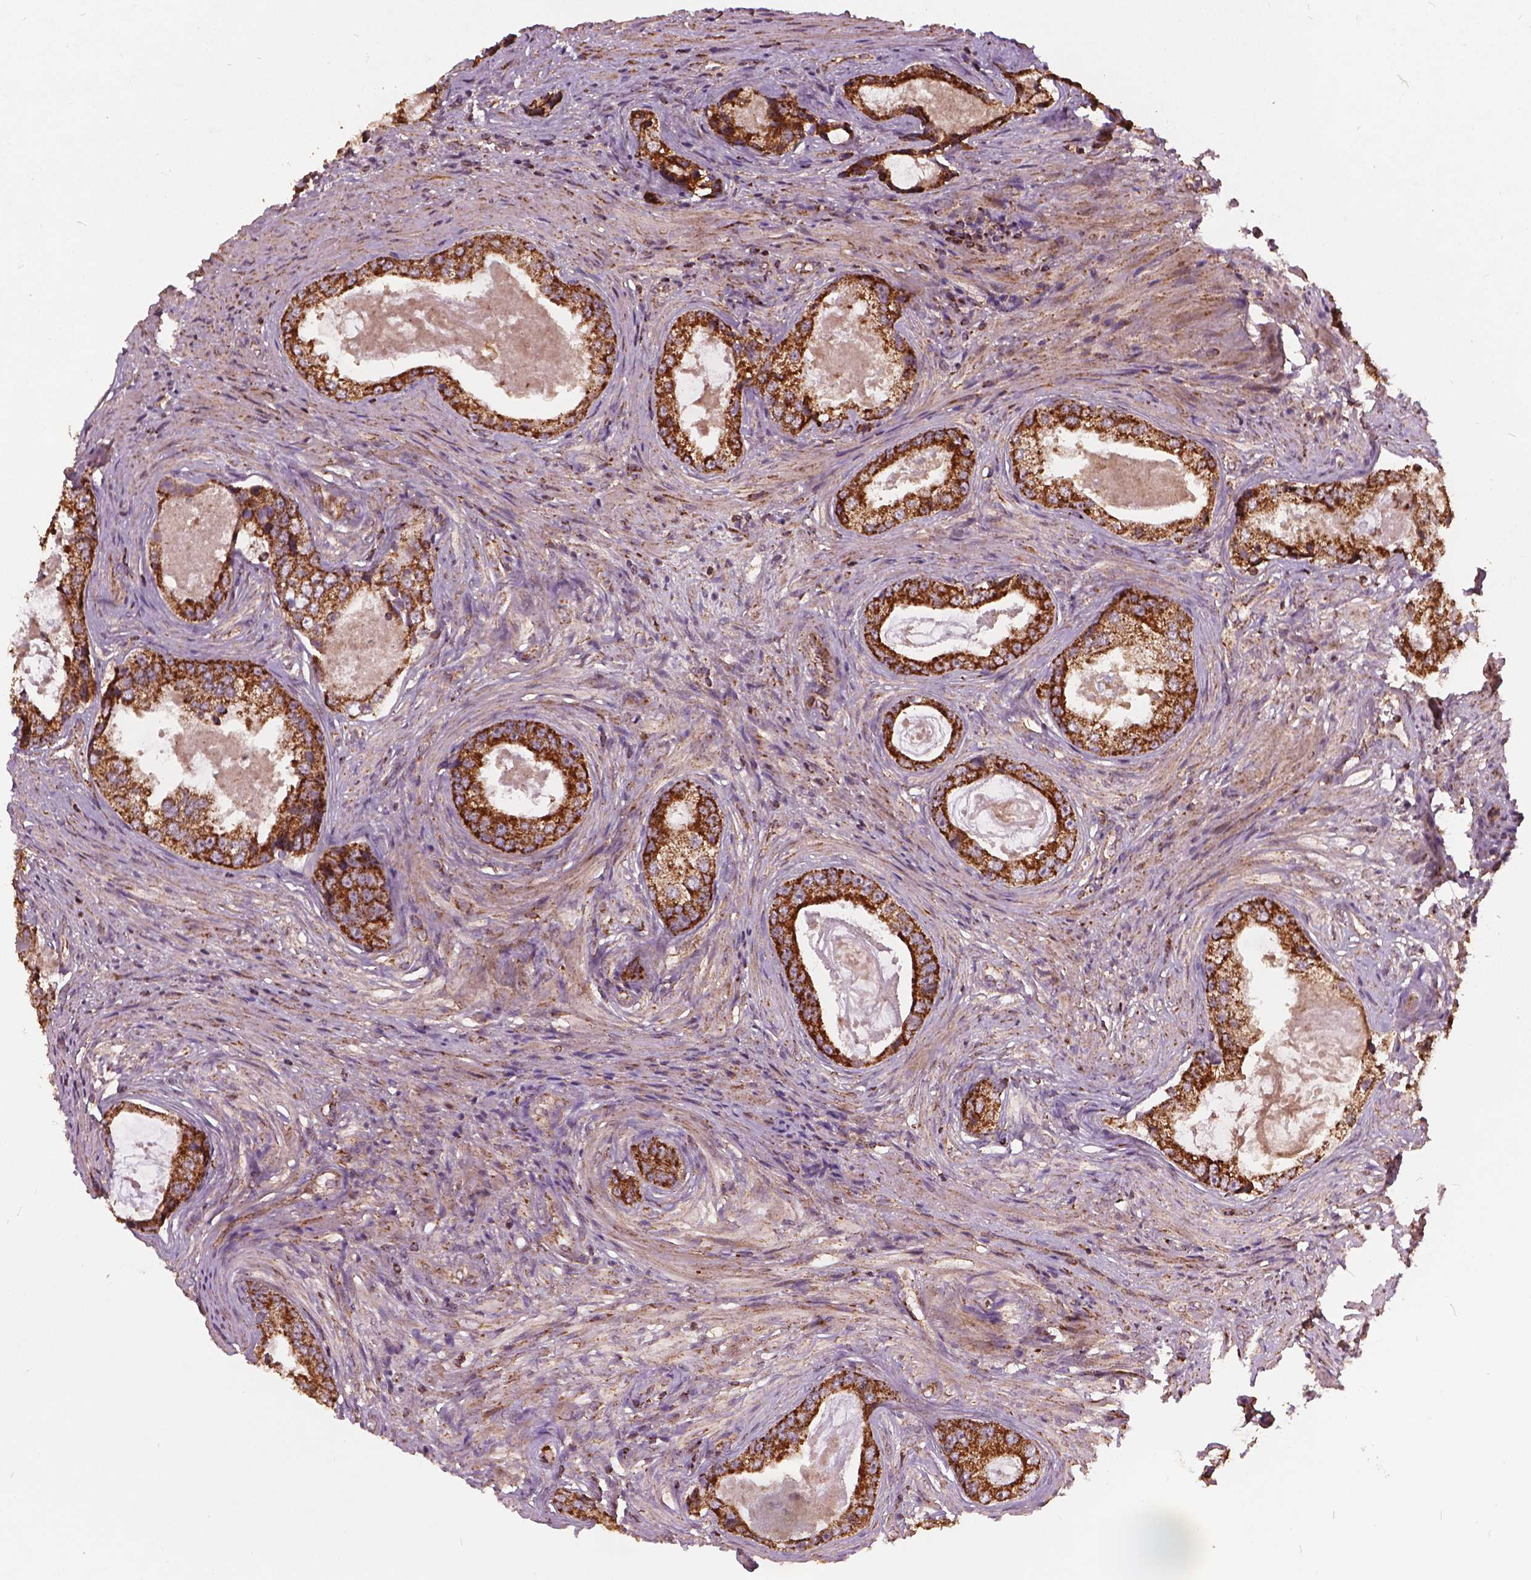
{"staining": {"intensity": "strong", "quantity": ">75%", "location": "cytoplasmic/membranous"}, "tissue": "prostate cancer", "cell_type": "Tumor cells", "image_type": "cancer", "snomed": [{"axis": "morphology", "description": "Adenocarcinoma, Low grade"}, {"axis": "topography", "description": "Prostate"}], "caption": "Adenocarcinoma (low-grade) (prostate) tissue reveals strong cytoplasmic/membranous staining in approximately >75% of tumor cells, visualized by immunohistochemistry.", "gene": "UBXN2A", "patient": {"sex": "male", "age": 68}}